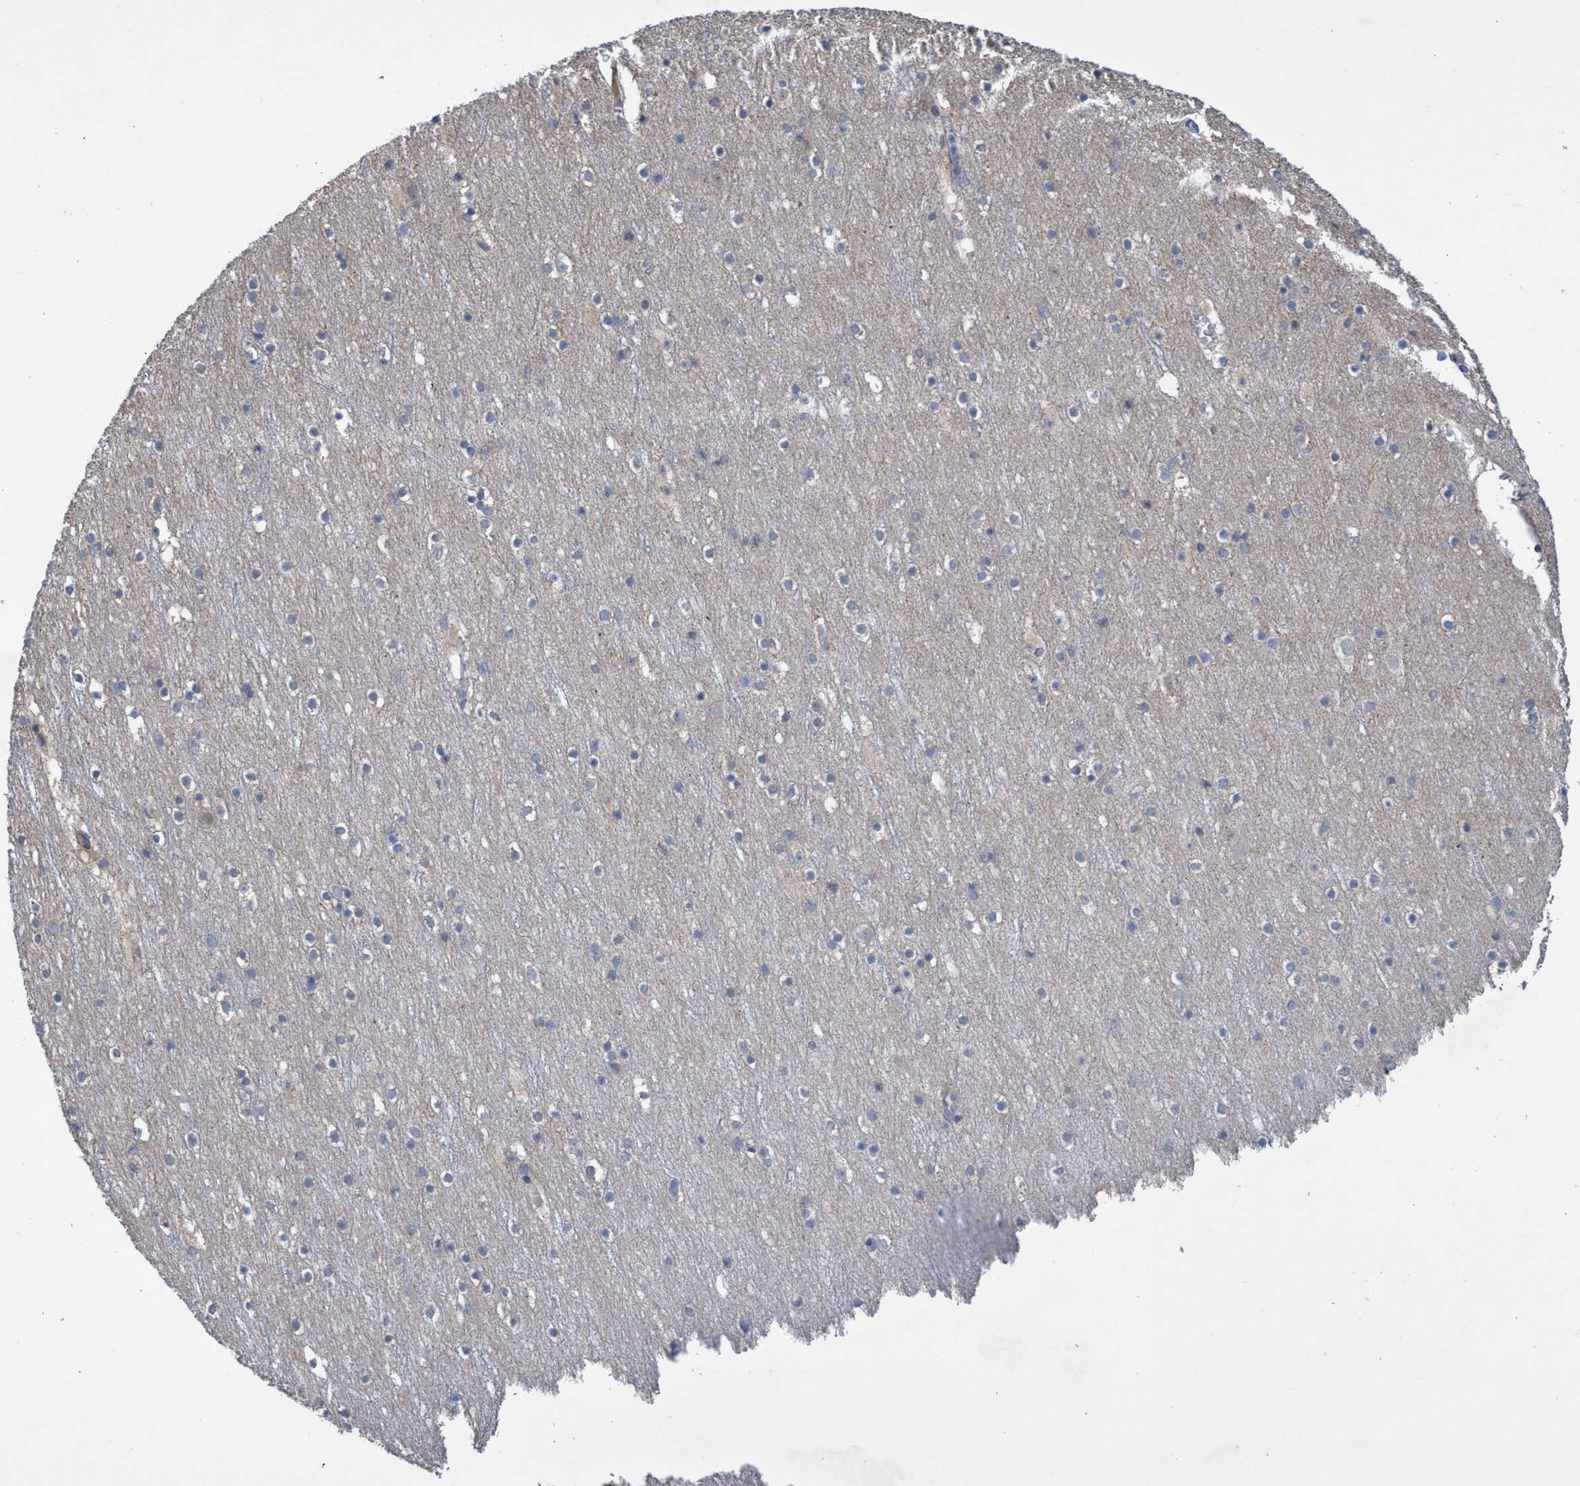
{"staining": {"intensity": "negative", "quantity": "none", "location": "none"}, "tissue": "cerebral cortex", "cell_type": "Endothelial cells", "image_type": "normal", "snomed": [{"axis": "morphology", "description": "Normal tissue, NOS"}, {"axis": "topography", "description": "Cerebral cortex"}], "caption": "Endothelial cells are negative for brown protein staining in benign cerebral cortex. (DAB immunohistochemistry (IHC), high magnification).", "gene": "SVEP1", "patient": {"sex": "male", "age": 45}}